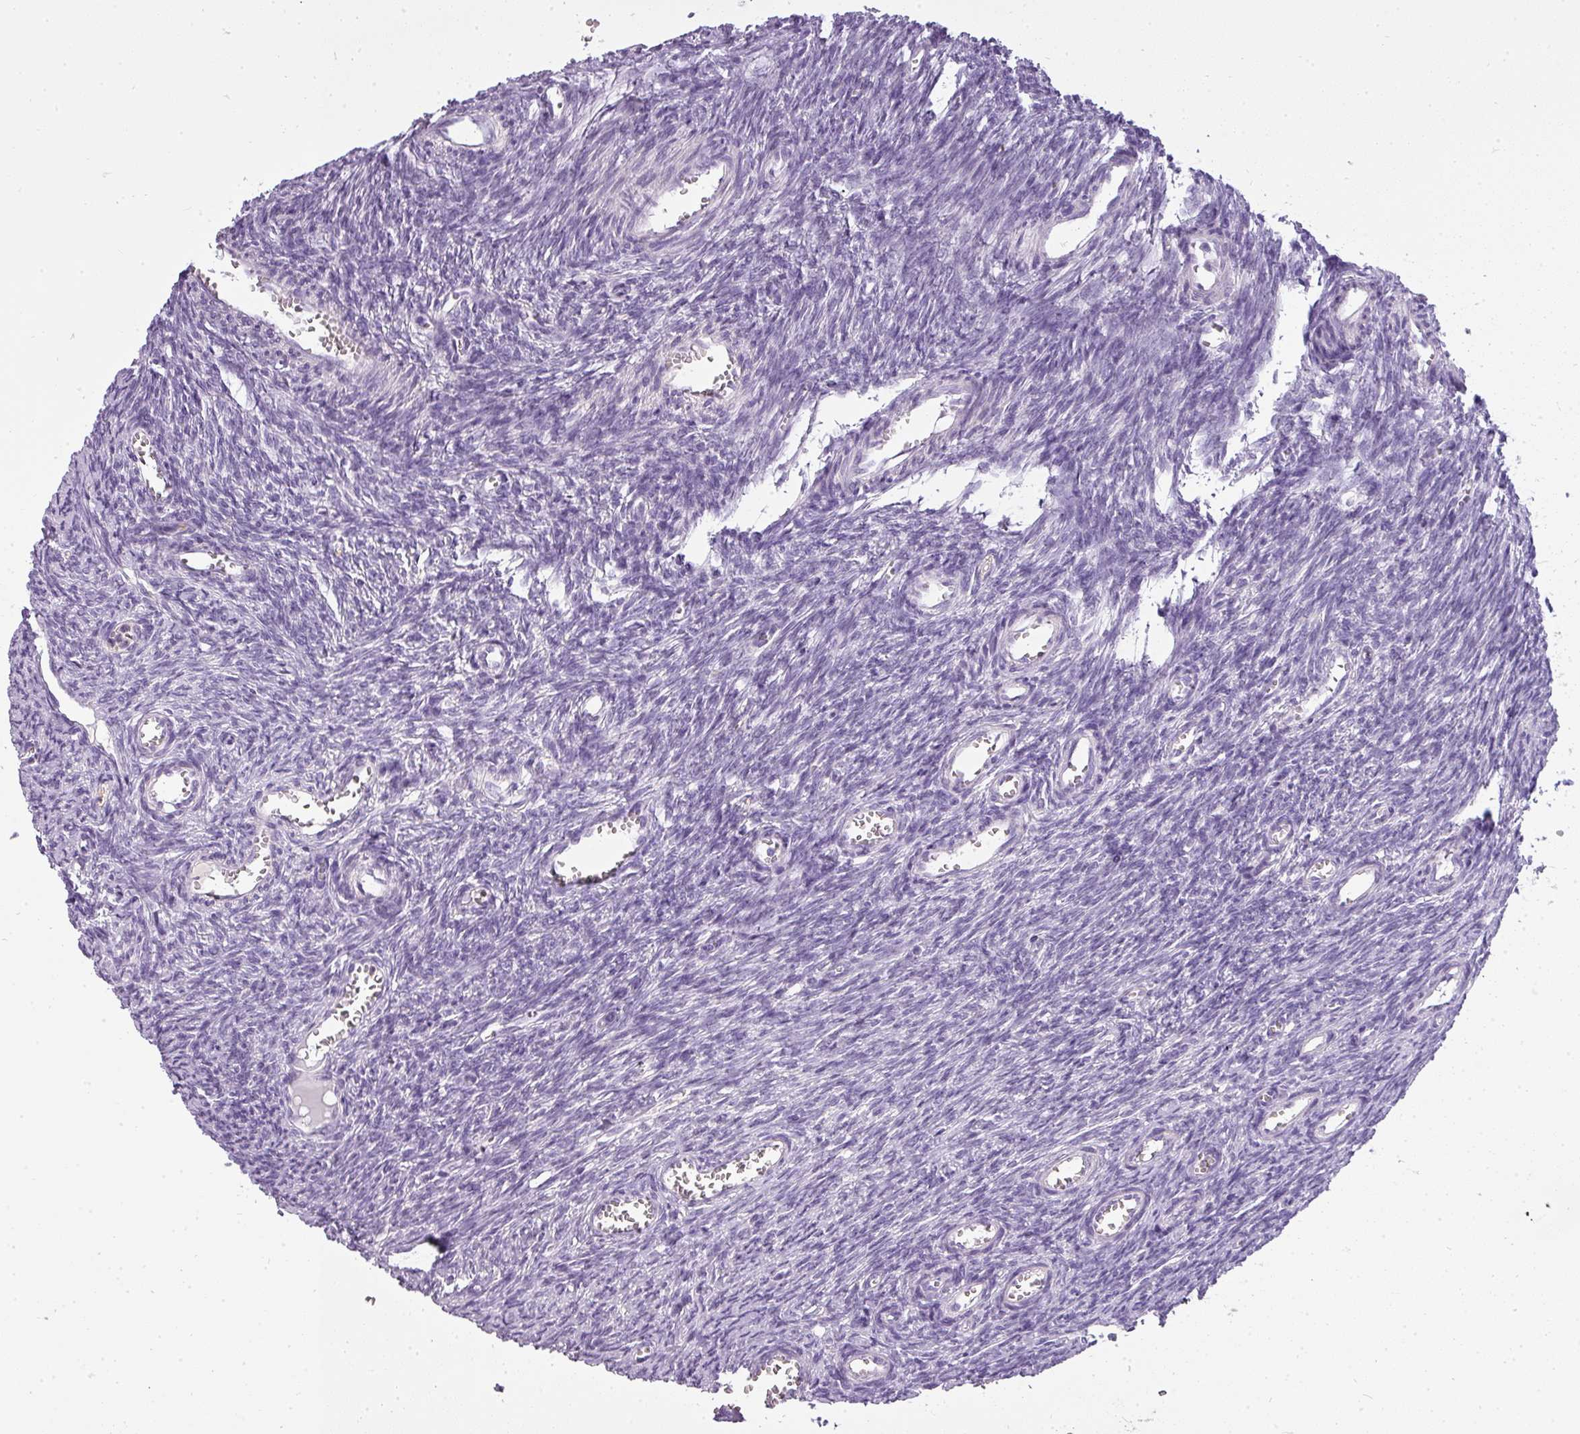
{"staining": {"intensity": "negative", "quantity": "none", "location": "none"}, "tissue": "ovary", "cell_type": "Ovarian stroma cells", "image_type": "normal", "snomed": [{"axis": "morphology", "description": "Normal tissue, NOS"}, {"axis": "topography", "description": "Ovary"}], "caption": "A high-resolution photomicrograph shows IHC staining of benign ovary, which exhibits no significant expression in ovarian stroma cells.", "gene": "ATP6V1D", "patient": {"sex": "female", "age": 44}}